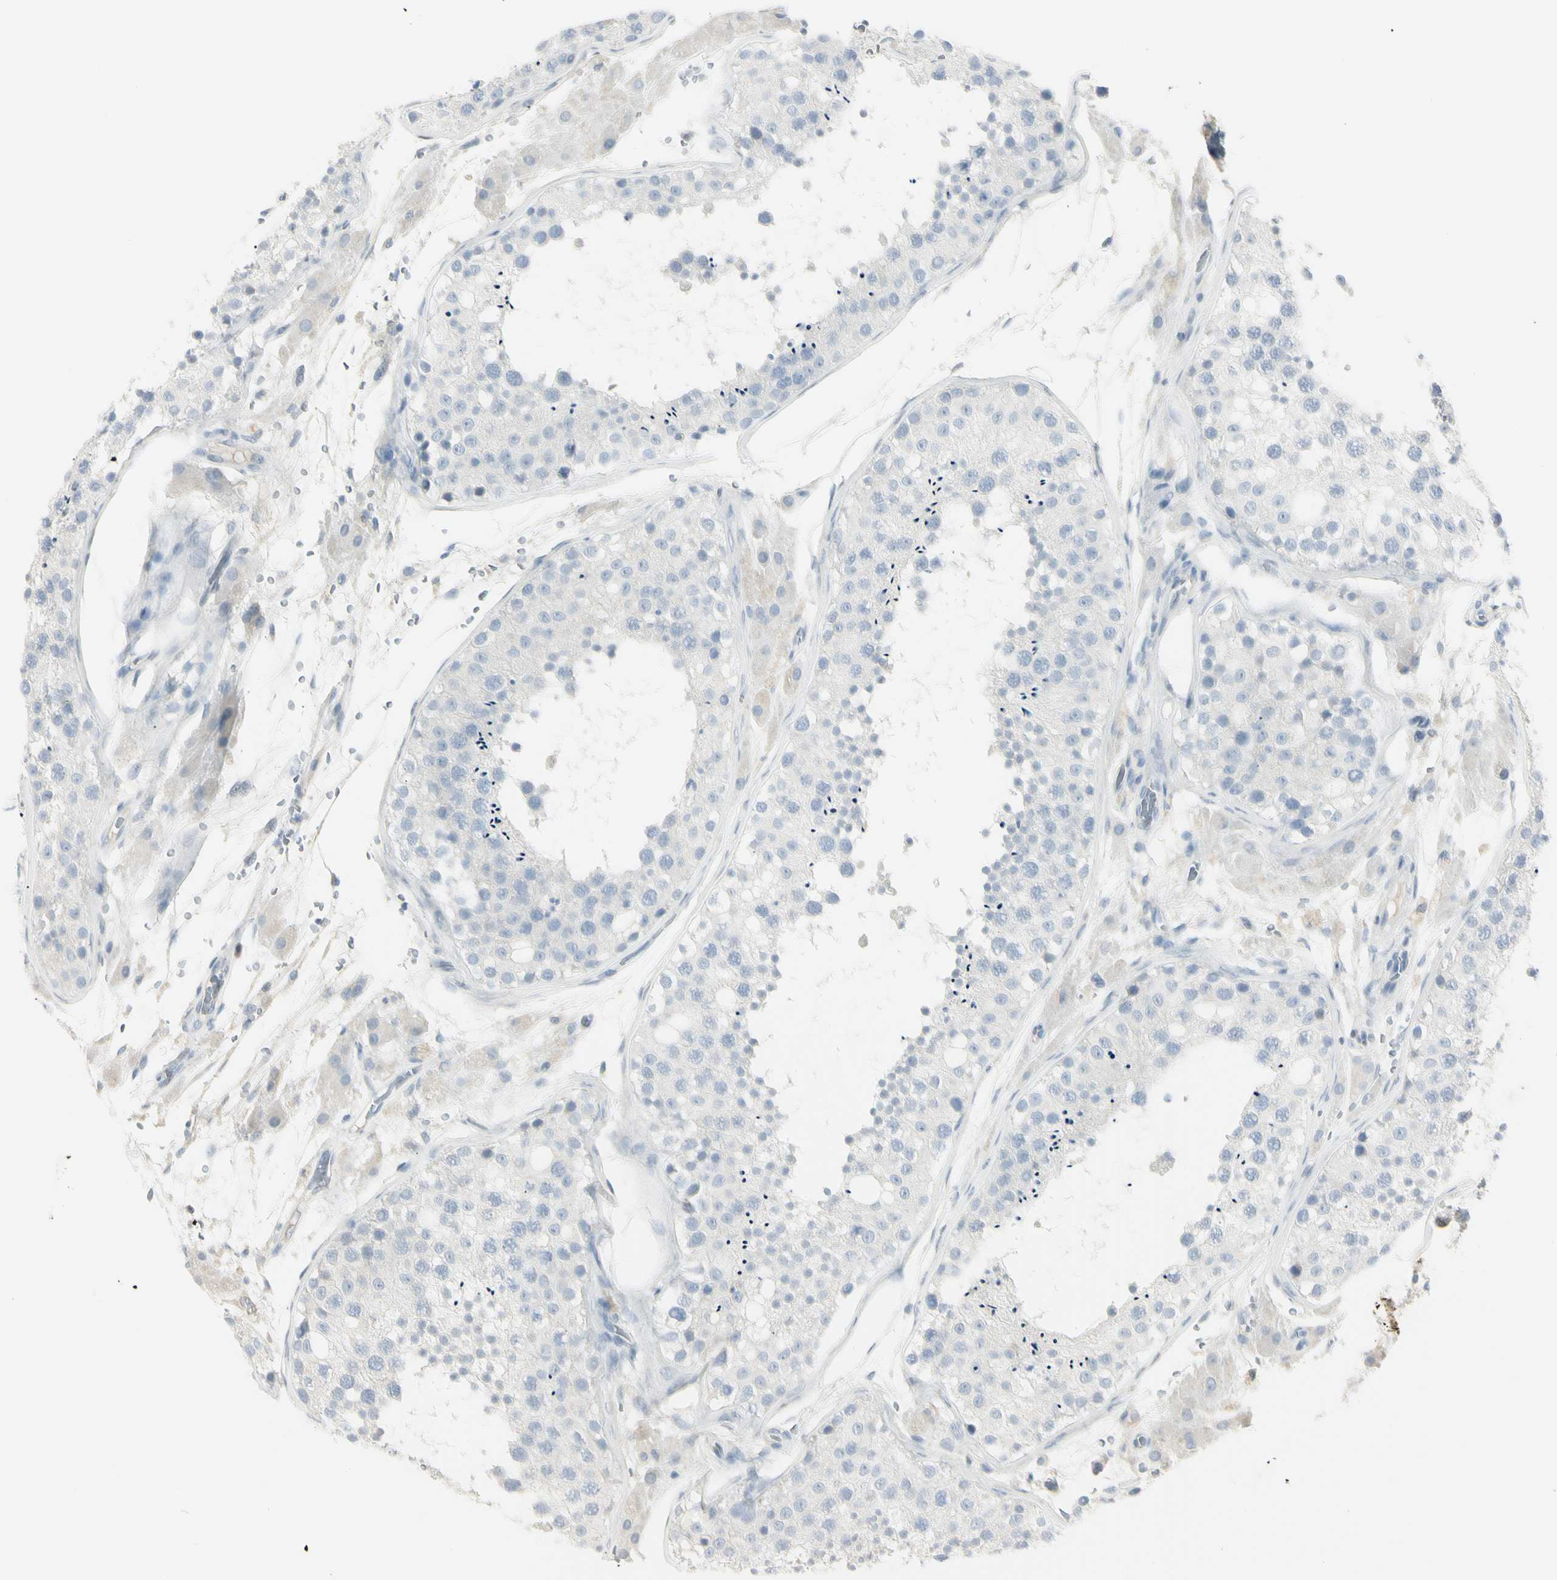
{"staining": {"intensity": "negative", "quantity": "none", "location": "none"}, "tissue": "testis", "cell_type": "Cells in seminiferous ducts", "image_type": "normal", "snomed": [{"axis": "morphology", "description": "Normal tissue, NOS"}, {"axis": "topography", "description": "Testis"}], "caption": "This micrograph is of benign testis stained with immunohistochemistry (IHC) to label a protein in brown with the nuclei are counter-stained blue. There is no expression in cells in seminiferous ducts.", "gene": "PIP", "patient": {"sex": "male", "age": 26}}